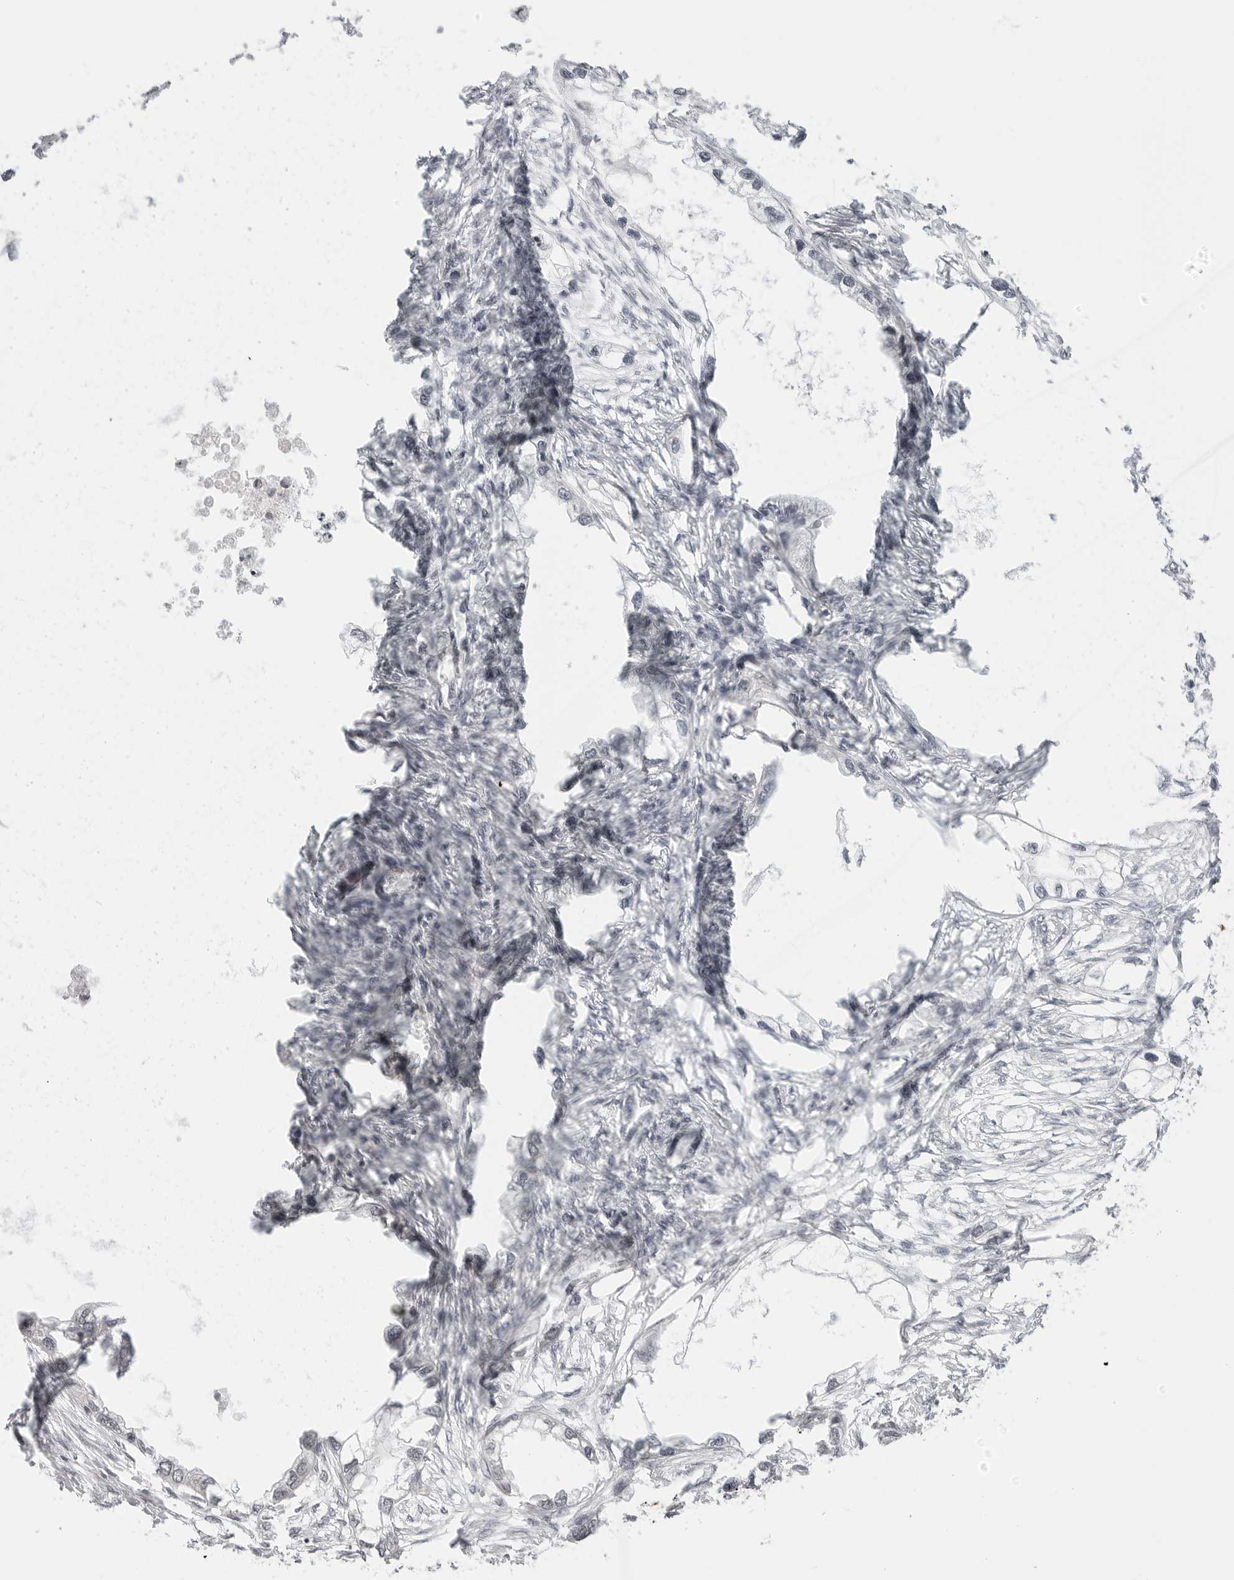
{"staining": {"intensity": "negative", "quantity": "none", "location": "none"}, "tissue": "endometrial cancer", "cell_type": "Tumor cells", "image_type": "cancer", "snomed": [{"axis": "morphology", "description": "Adenocarcinoma, NOS"}, {"axis": "morphology", "description": "Adenocarcinoma, metastatic, NOS"}, {"axis": "topography", "description": "Adipose tissue"}, {"axis": "topography", "description": "Endometrium"}], "caption": "Tumor cells are negative for protein expression in human endometrial cancer (metastatic adenocarcinoma).", "gene": "C8orf33", "patient": {"sex": "female", "age": 67}}